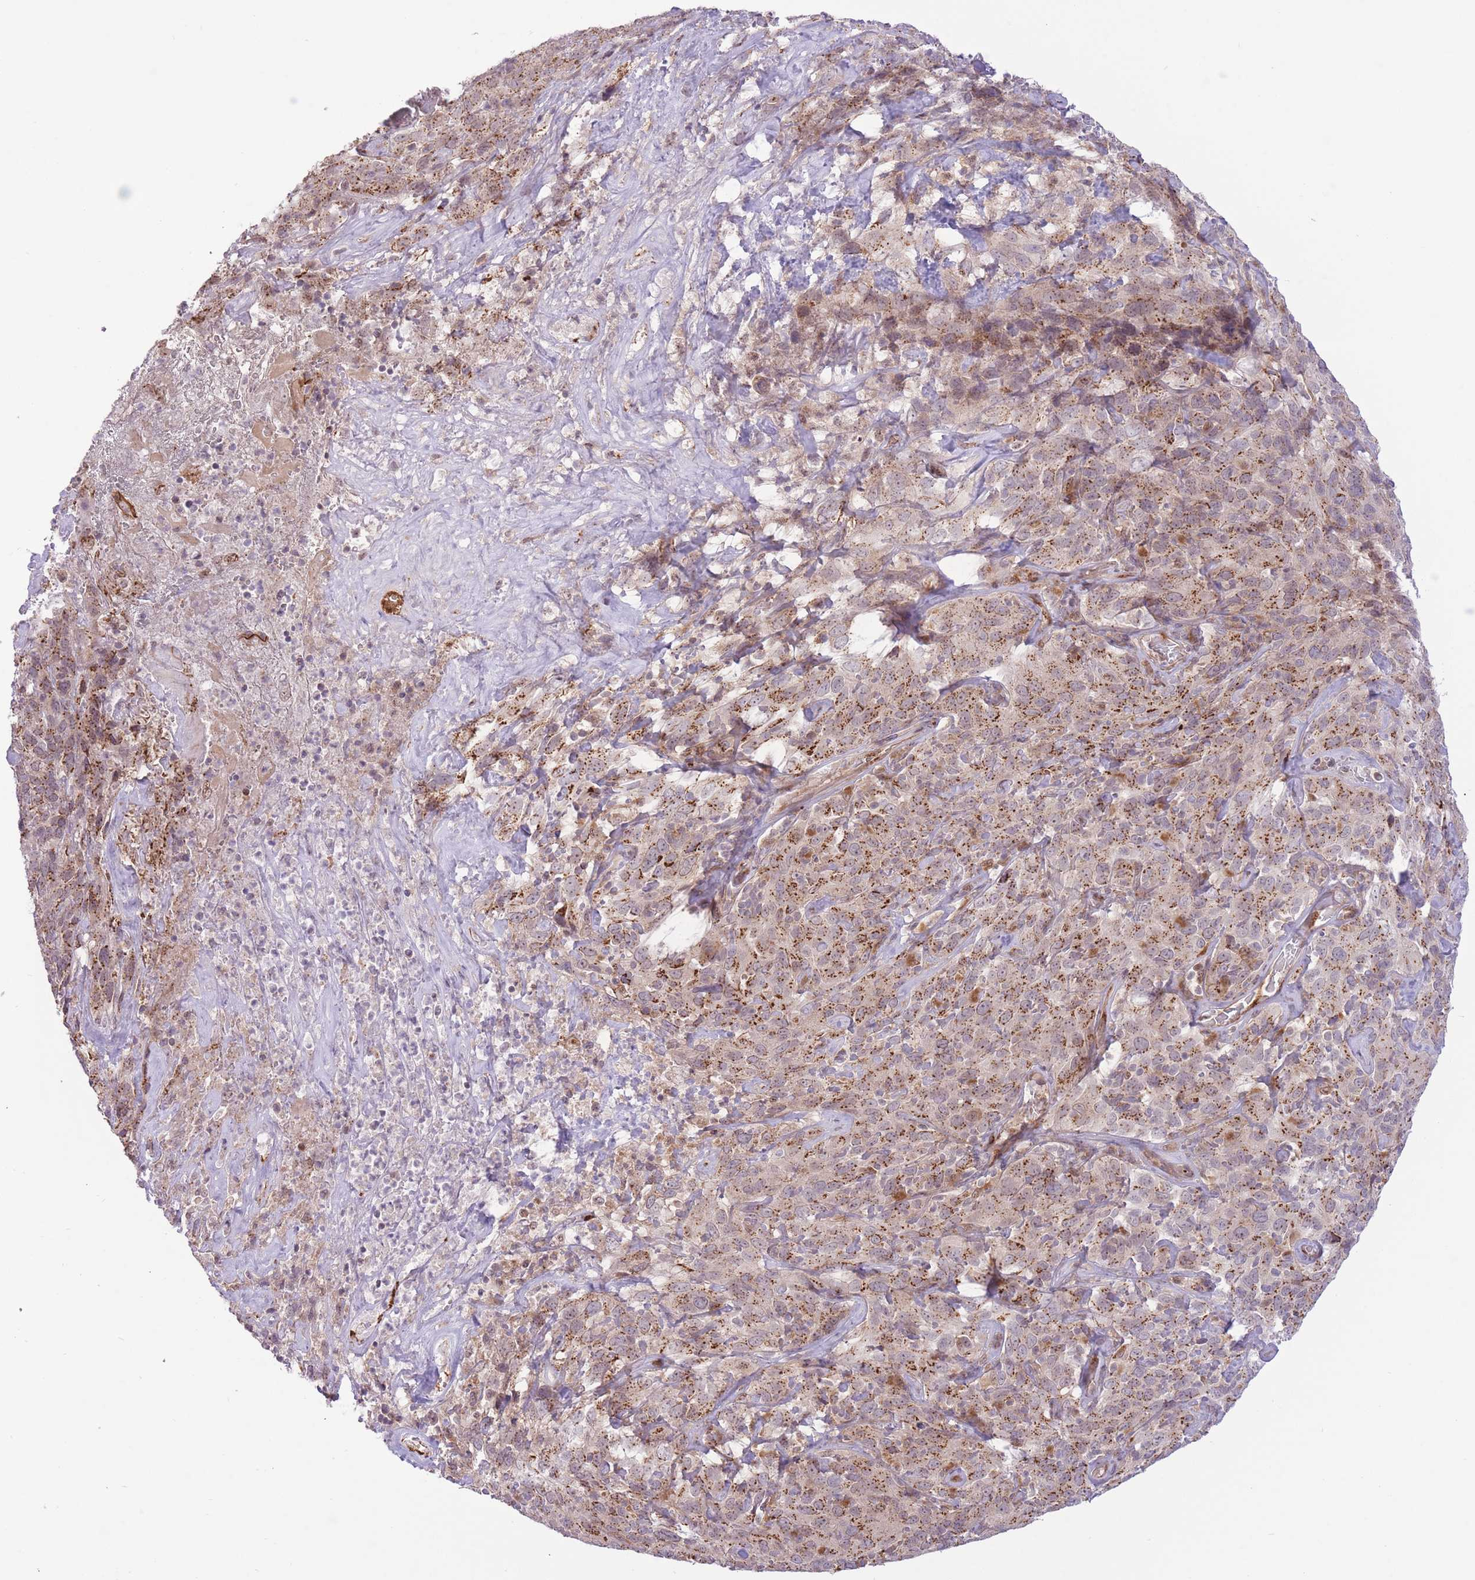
{"staining": {"intensity": "moderate", "quantity": ">75%", "location": "cytoplasmic/membranous"}, "tissue": "cervical cancer", "cell_type": "Tumor cells", "image_type": "cancer", "snomed": [{"axis": "morphology", "description": "Squamous cell carcinoma, NOS"}, {"axis": "topography", "description": "Cervix"}], "caption": "Approximately >75% of tumor cells in human cervical squamous cell carcinoma show moderate cytoplasmic/membranous protein positivity as visualized by brown immunohistochemical staining.", "gene": "ZBED5", "patient": {"sex": "female", "age": 51}}